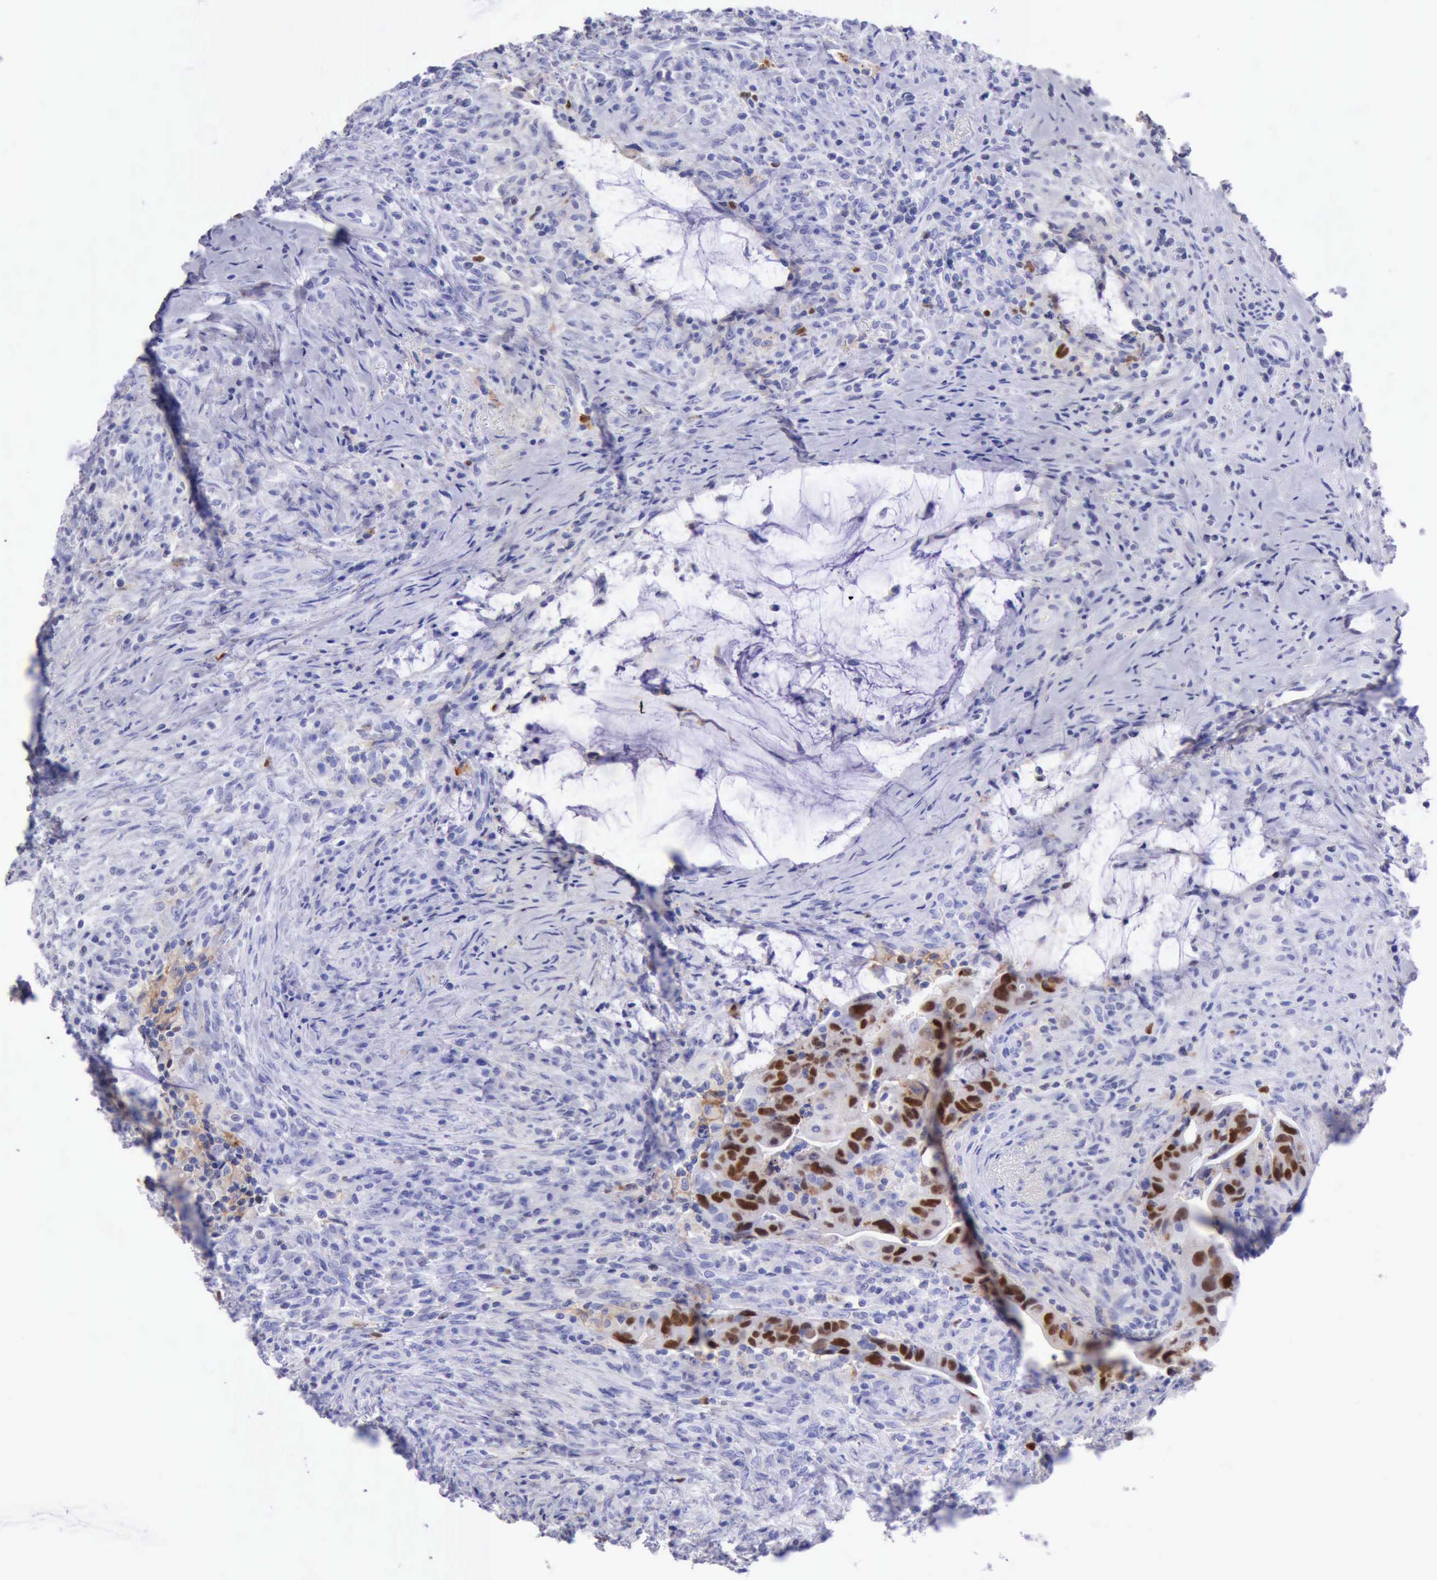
{"staining": {"intensity": "strong", "quantity": "<25%", "location": "nuclear"}, "tissue": "colorectal cancer", "cell_type": "Tumor cells", "image_type": "cancer", "snomed": [{"axis": "morphology", "description": "Adenocarcinoma, NOS"}, {"axis": "topography", "description": "Rectum"}], "caption": "Human colorectal adenocarcinoma stained with a protein marker shows strong staining in tumor cells.", "gene": "MCM2", "patient": {"sex": "female", "age": 71}}